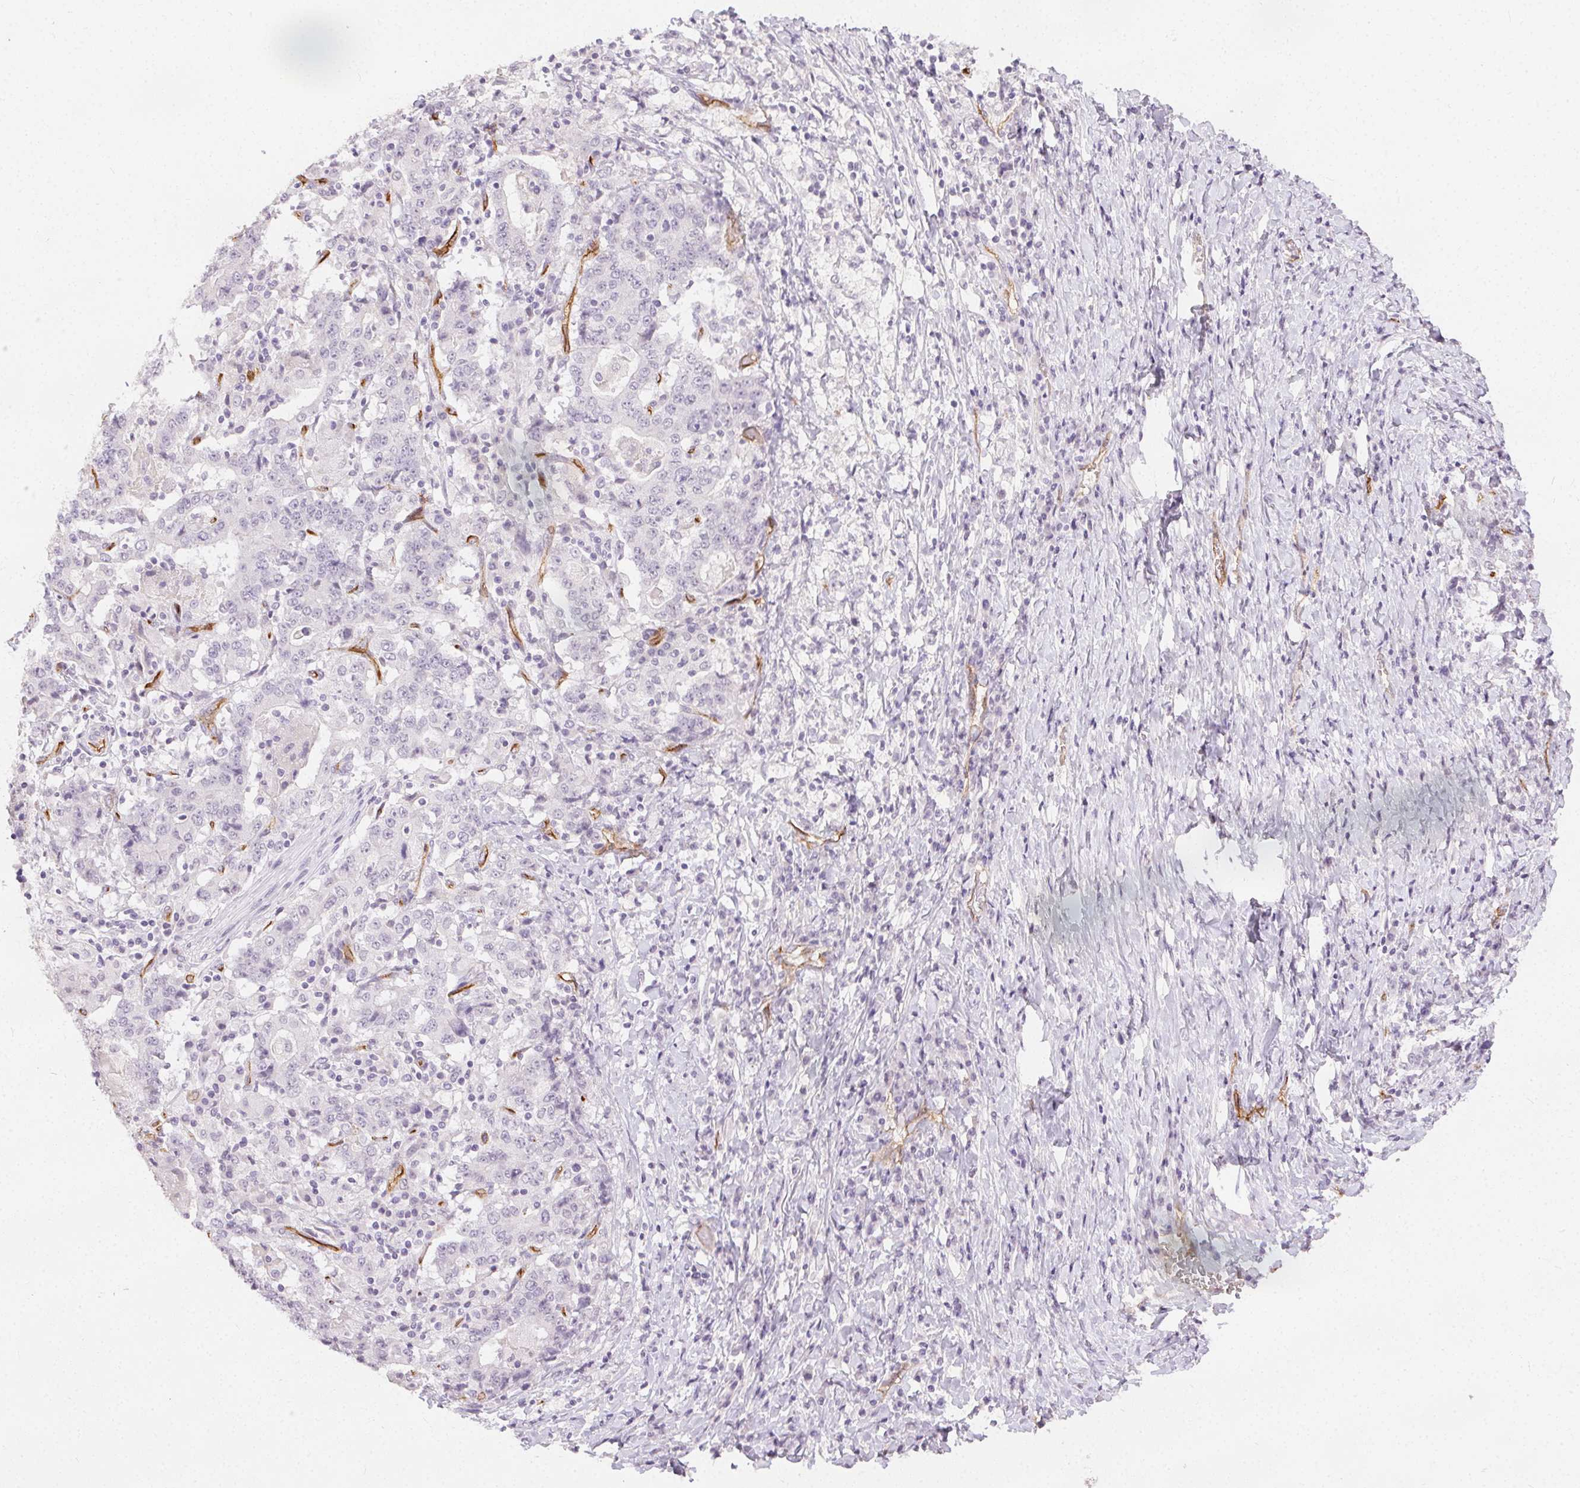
{"staining": {"intensity": "negative", "quantity": "none", "location": "none"}, "tissue": "stomach cancer", "cell_type": "Tumor cells", "image_type": "cancer", "snomed": [{"axis": "morphology", "description": "Normal tissue, NOS"}, {"axis": "morphology", "description": "Adenocarcinoma, NOS"}, {"axis": "topography", "description": "Stomach, upper"}, {"axis": "topography", "description": "Stomach"}], "caption": "Tumor cells show no significant positivity in adenocarcinoma (stomach). (DAB immunohistochemistry visualized using brightfield microscopy, high magnification).", "gene": "PODXL", "patient": {"sex": "male", "age": 59}}